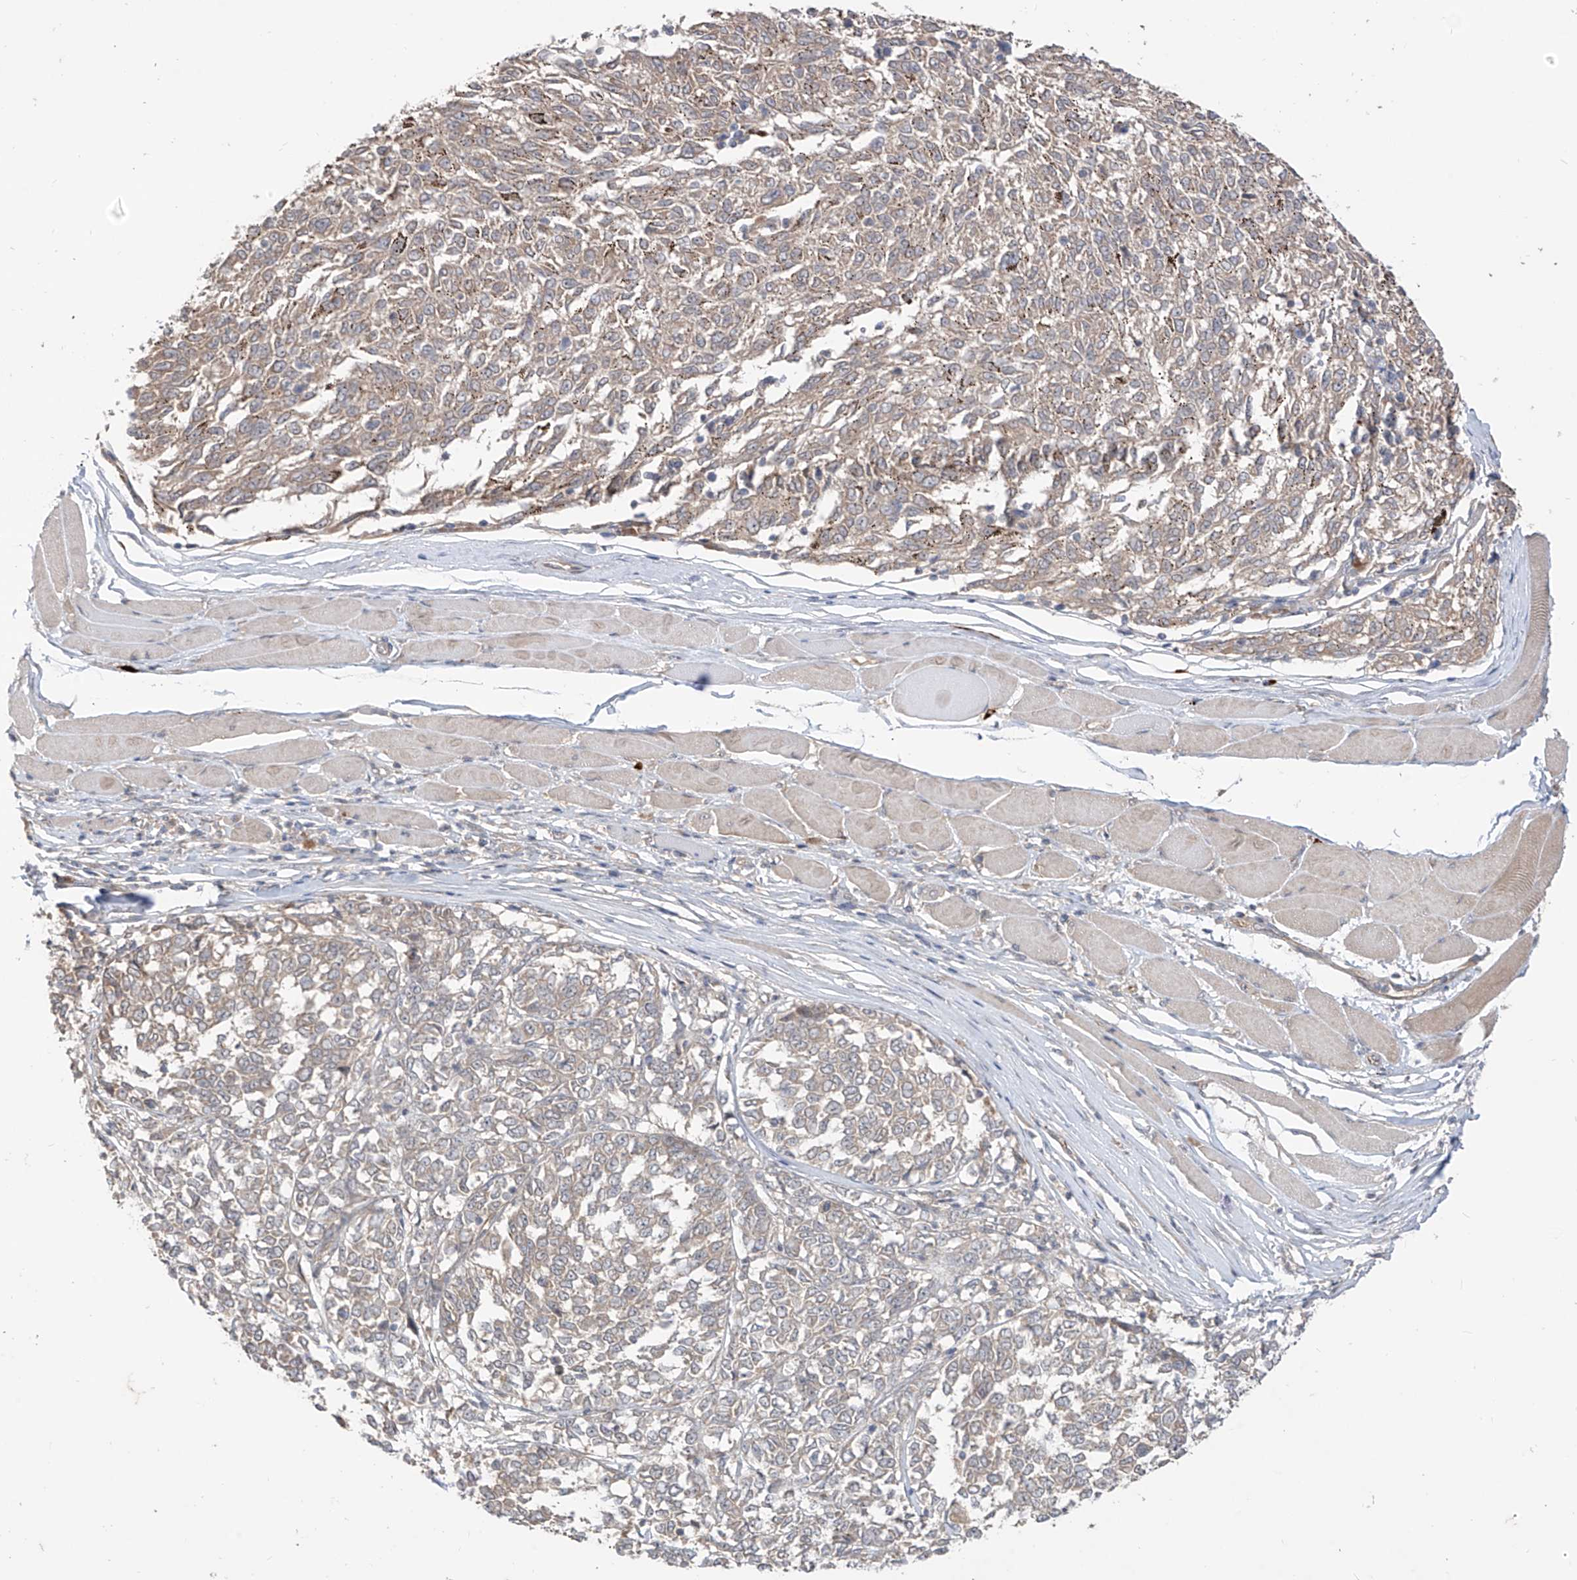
{"staining": {"intensity": "negative", "quantity": "none", "location": "none"}, "tissue": "melanoma", "cell_type": "Tumor cells", "image_type": "cancer", "snomed": [{"axis": "morphology", "description": "Malignant melanoma, NOS"}, {"axis": "topography", "description": "Skin"}], "caption": "Protein analysis of malignant melanoma displays no significant expression in tumor cells.", "gene": "MTUS2", "patient": {"sex": "female", "age": 72}}